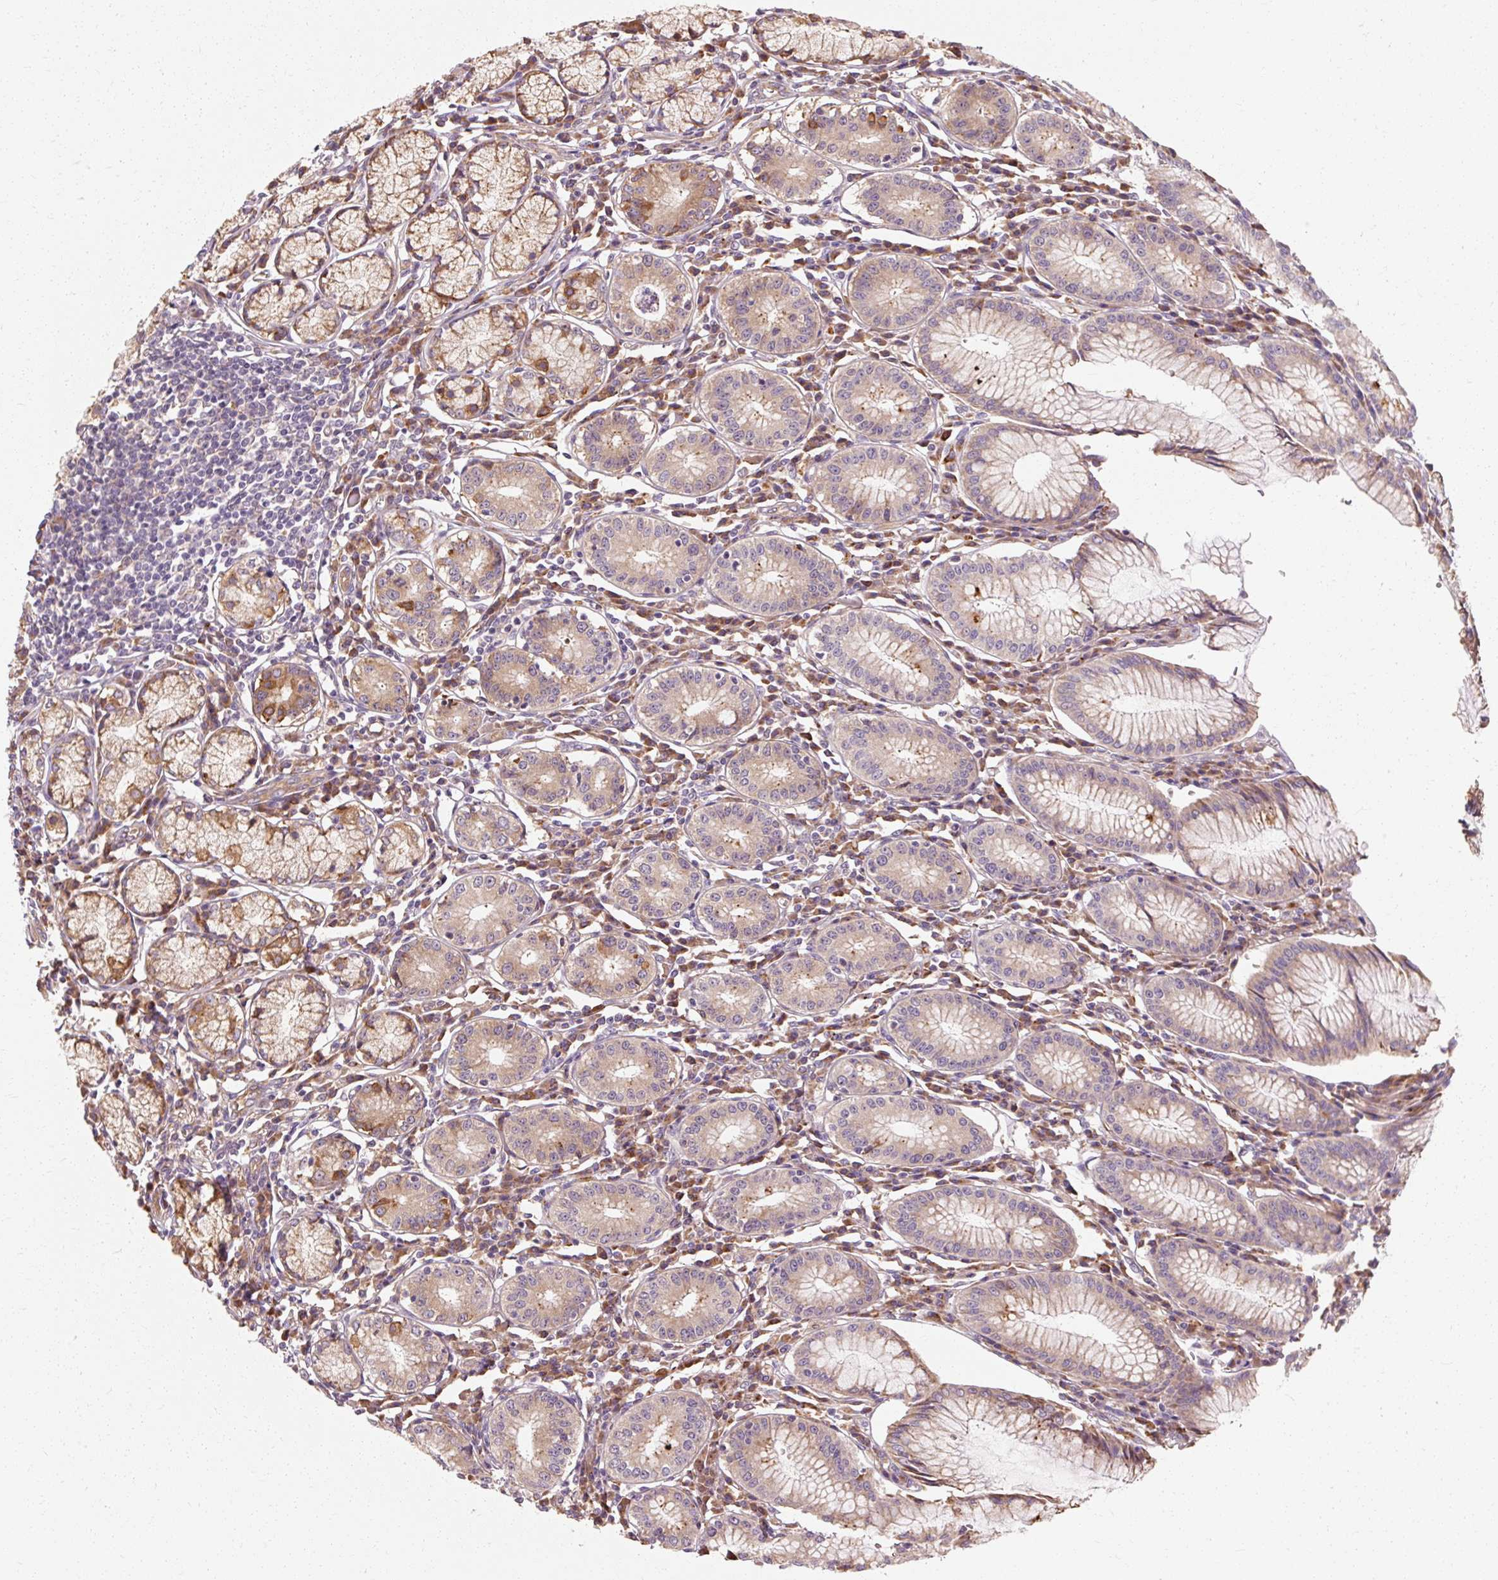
{"staining": {"intensity": "strong", "quantity": ">75%", "location": "cytoplasmic/membranous"}, "tissue": "stomach", "cell_type": "Glandular cells", "image_type": "normal", "snomed": [{"axis": "morphology", "description": "Normal tissue, NOS"}, {"axis": "topography", "description": "Stomach"}], "caption": "This micrograph reveals immunohistochemistry staining of benign human stomach, with high strong cytoplasmic/membranous staining in approximately >75% of glandular cells.", "gene": "TBC1D4", "patient": {"sex": "male", "age": 55}}